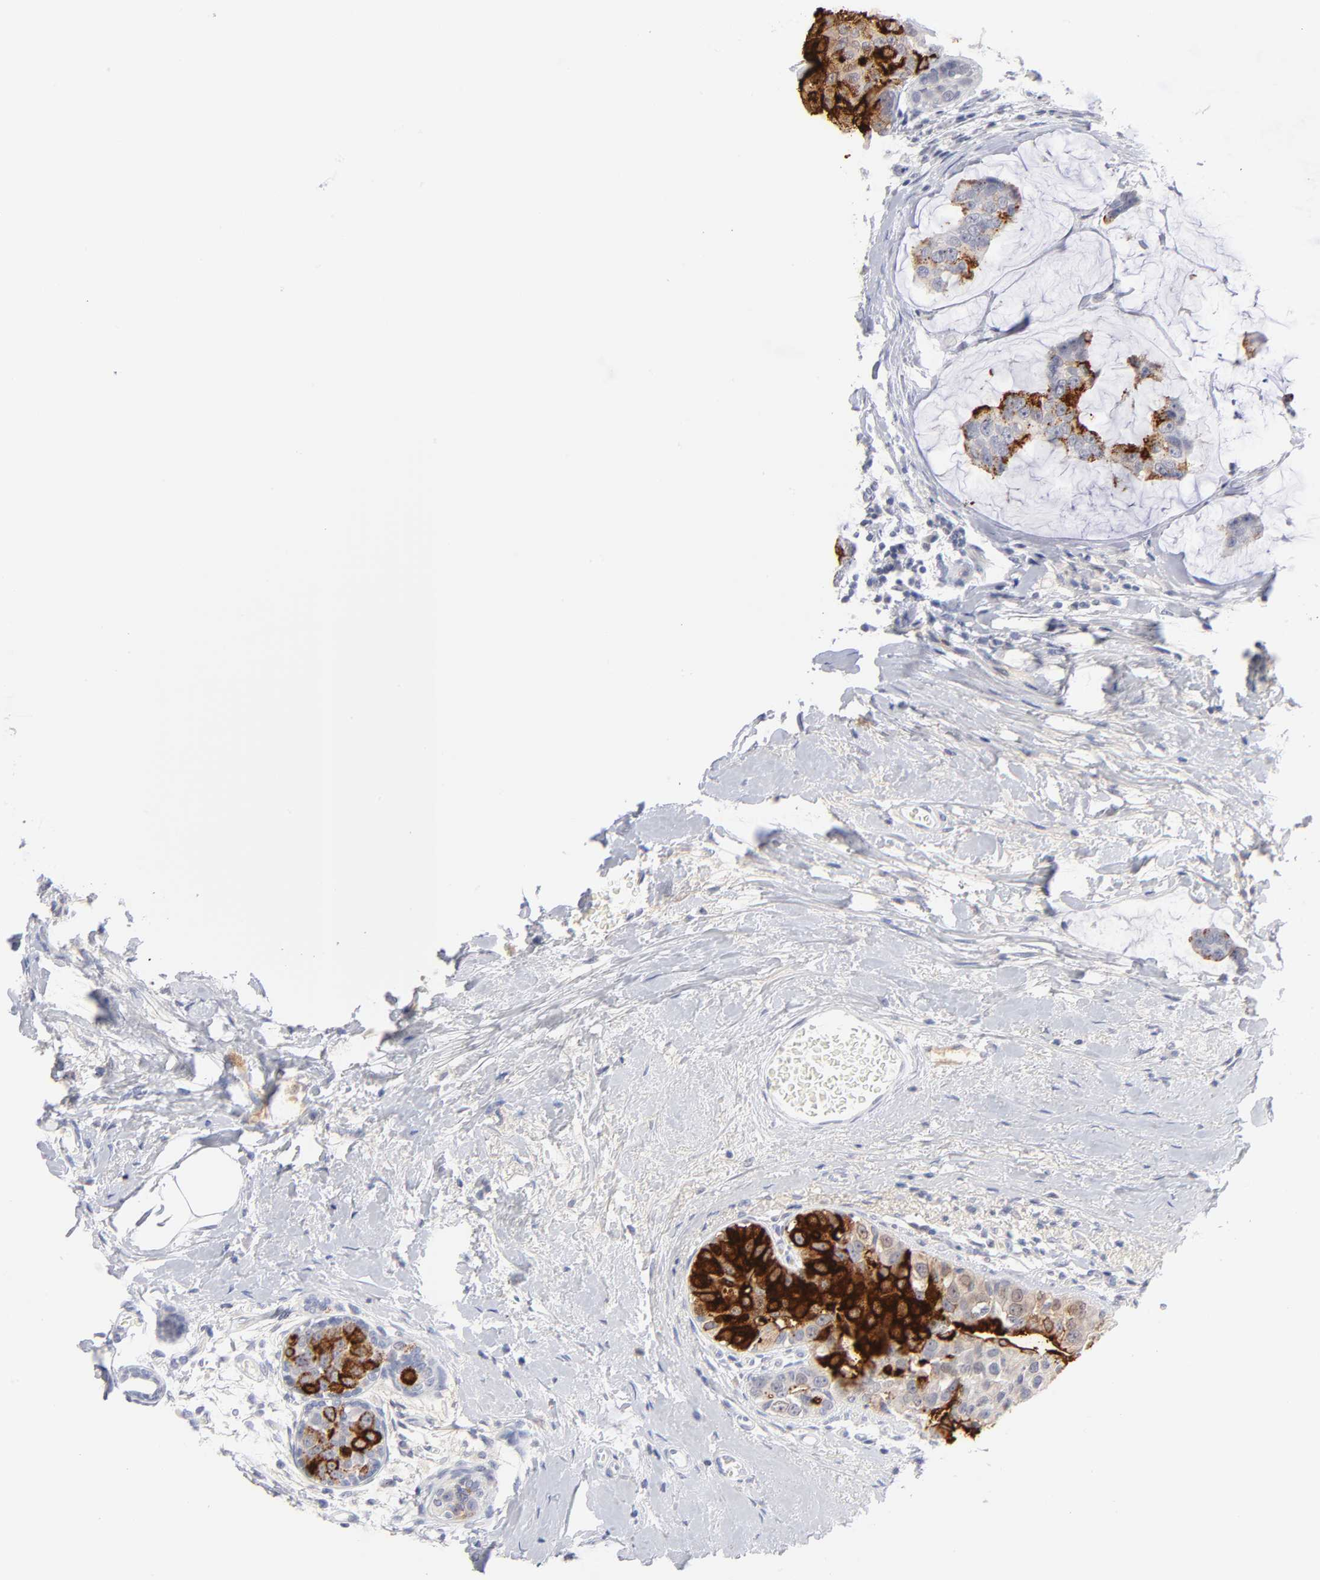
{"staining": {"intensity": "strong", "quantity": "25%-75%", "location": "cytoplasmic/membranous"}, "tissue": "breast cancer", "cell_type": "Tumor cells", "image_type": "cancer", "snomed": [{"axis": "morphology", "description": "Normal tissue, NOS"}, {"axis": "morphology", "description": "Duct carcinoma"}, {"axis": "topography", "description": "Breast"}], "caption": "Immunohistochemical staining of breast invasive ductal carcinoma exhibits strong cytoplasmic/membranous protein expression in about 25%-75% of tumor cells. (brown staining indicates protein expression, while blue staining denotes nuclei).", "gene": "KHNYN", "patient": {"sex": "female", "age": 50}}